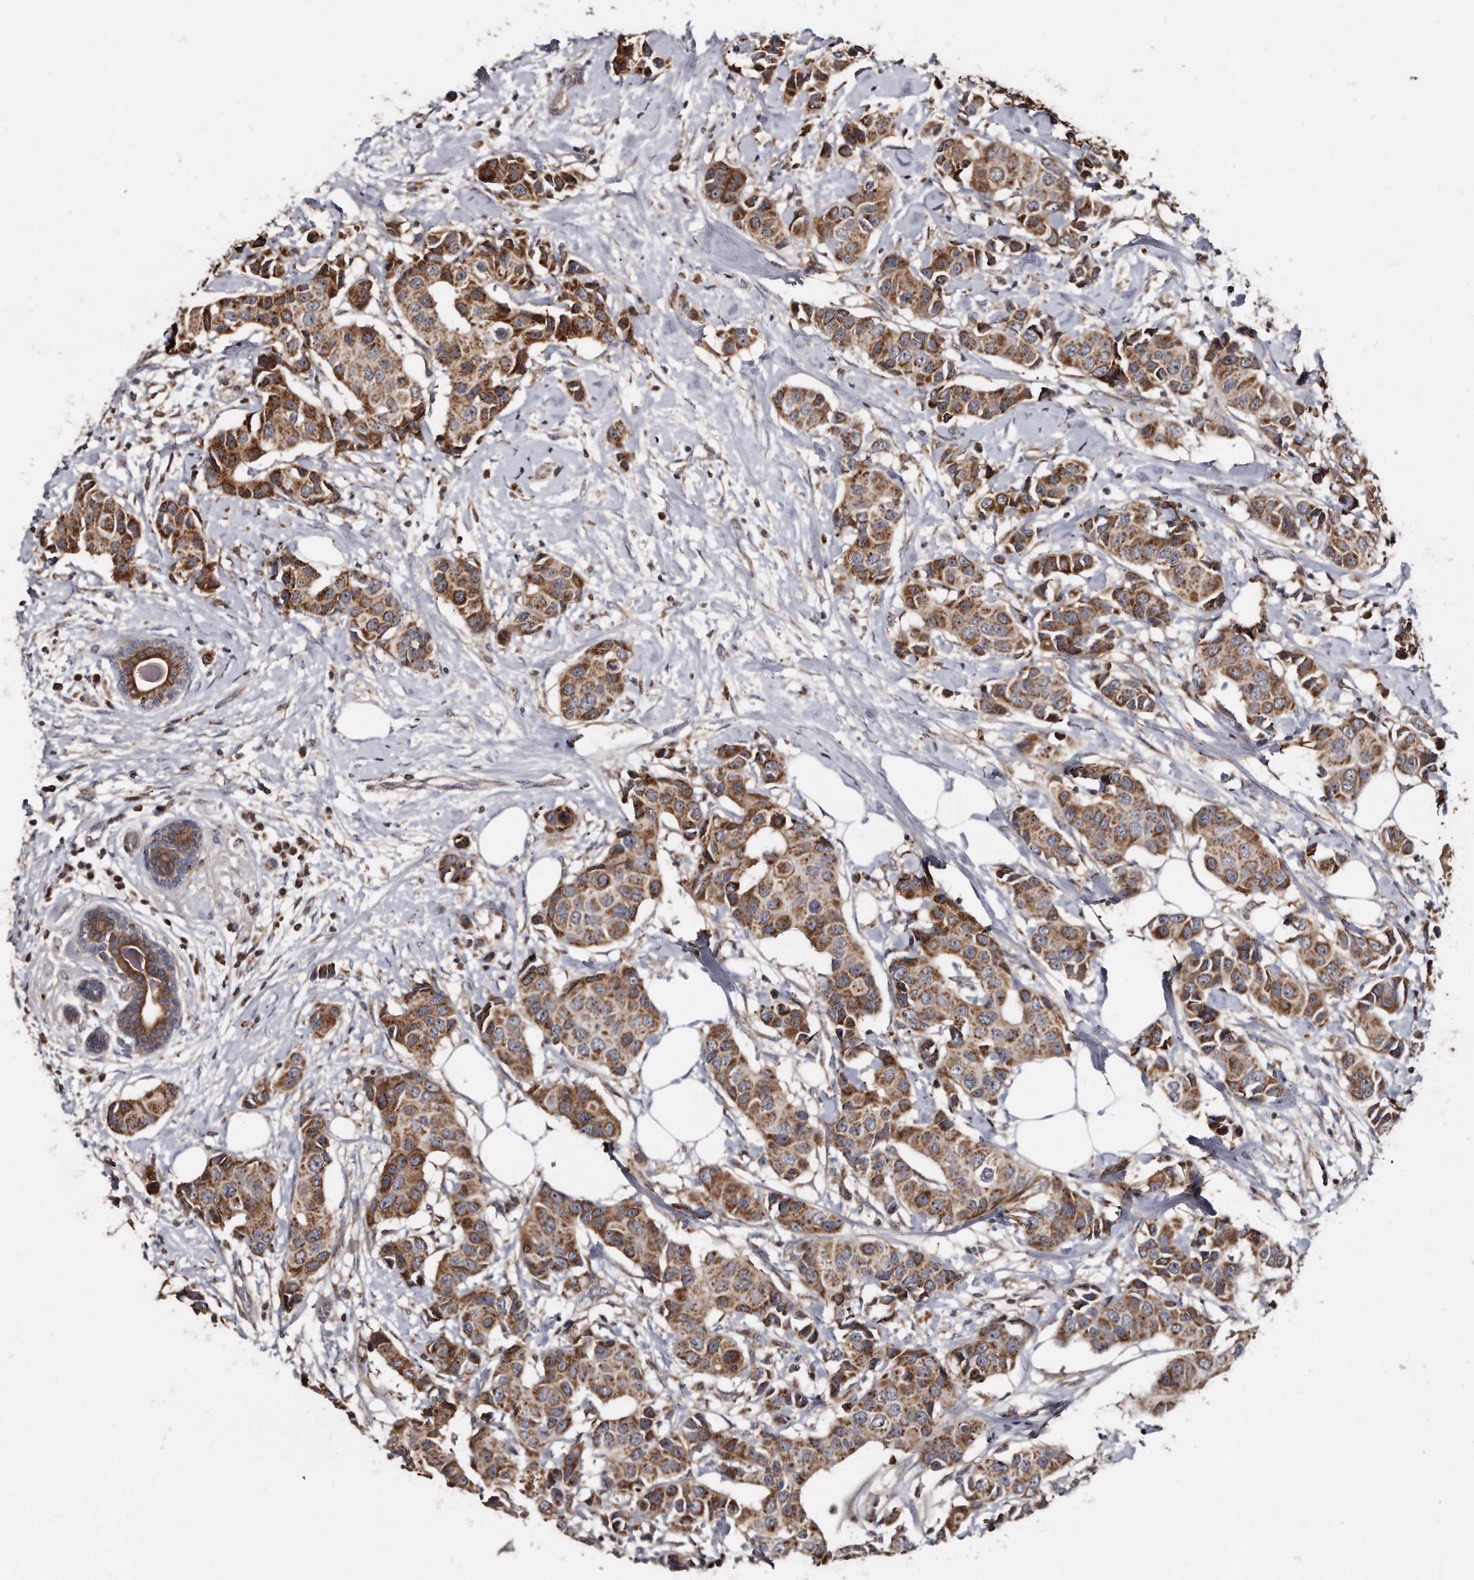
{"staining": {"intensity": "moderate", "quantity": ">75%", "location": "cytoplasmic/membranous"}, "tissue": "breast cancer", "cell_type": "Tumor cells", "image_type": "cancer", "snomed": [{"axis": "morphology", "description": "Normal tissue, NOS"}, {"axis": "morphology", "description": "Duct carcinoma"}, {"axis": "topography", "description": "Breast"}], "caption": "A high-resolution photomicrograph shows immunohistochemistry (IHC) staining of breast cancer, which displays moderate cytoplasmic/membranous expression in approximately >75% of tumor cells.", "gene": "FAM136A", "patient": {"sex": "female", "age": 39}}